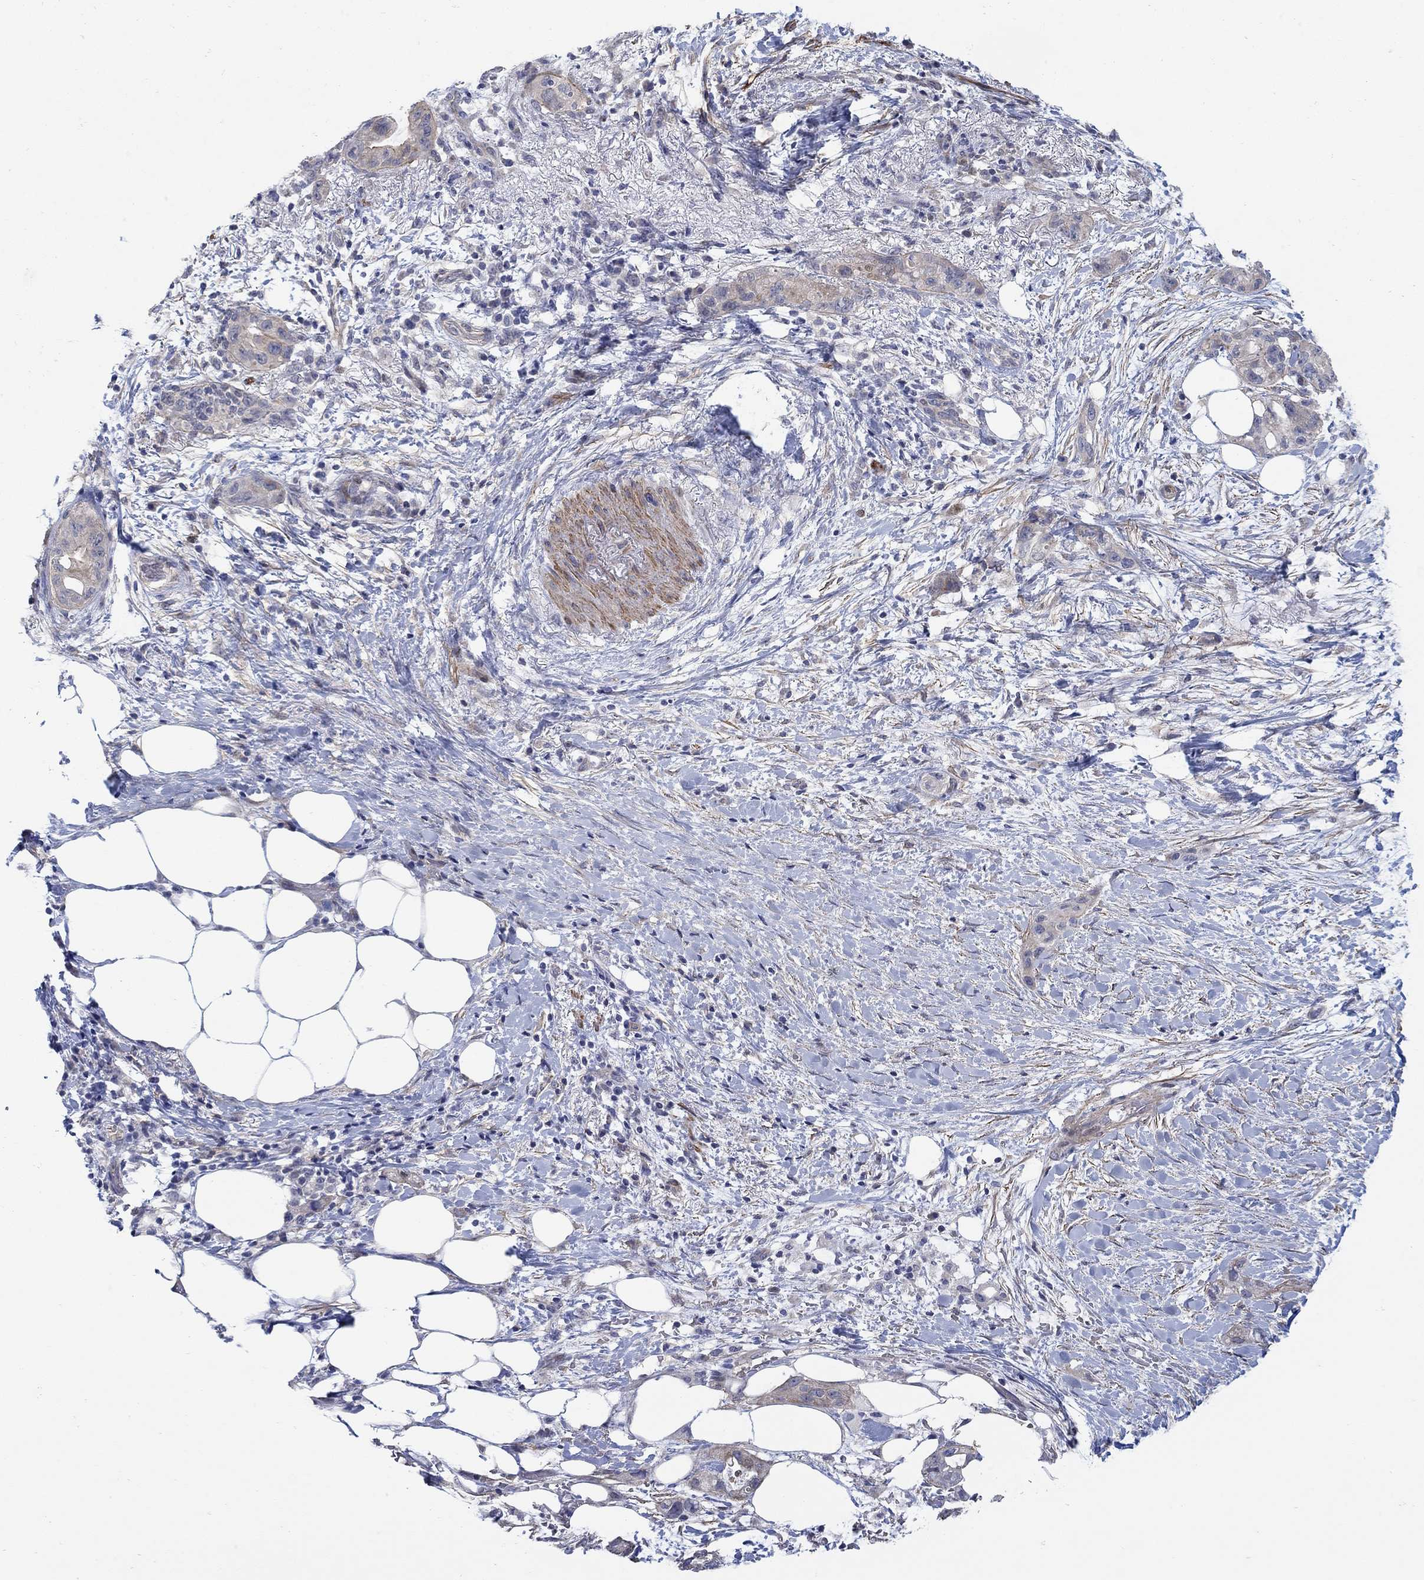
{"staining": {"intensity": "weak", "quantity": ">75%", "location": "cytoplasmic/membranous"}, "tissue": "pancreatic cancer", "cell_type": "Tumor cells", "image_type": "cancer", "snomed": [{"axis": "morphology", "description": "Adenocarcinoma, NOS"}, {"axis": "topography", "description": "Pancreas"}], "caption": "Pancreatic cancer (adenocarcinoma) tissue demonstrates weak cytoplasmic/membranous staining in about >75% of tumor cells", "gene": "SCN7A", "patient": {"sex": "female", "age": 72}}